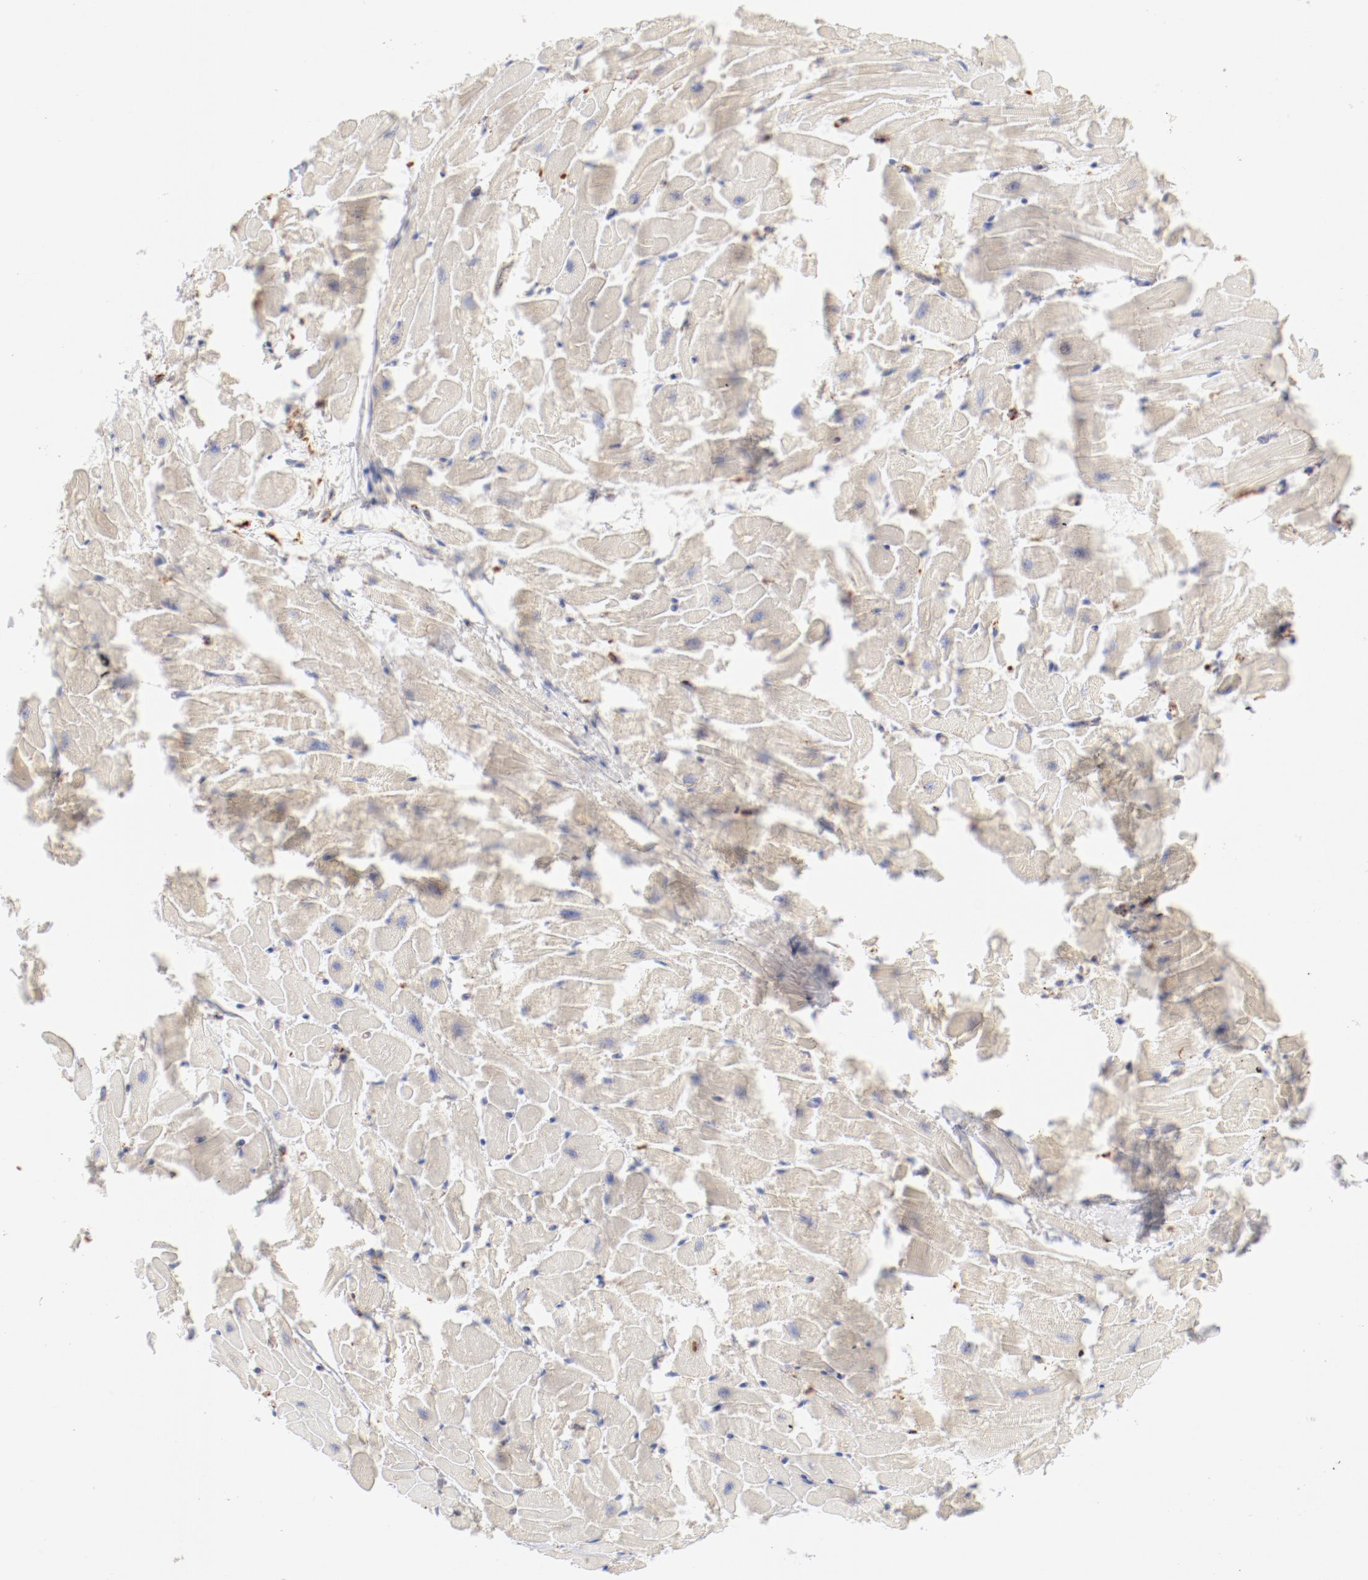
{"staining": {"intensity": "negative", "quantity": "none", "location": "none"}, "tissue": "heart muscle", "cell_type": "Cardiomyocytes", "image_type": "normal", "snomed": [{"axis": "morphology", "description": "Normal tissue, NOS"}, {"axis": "topography", "description": "Heart"}], "caption": "Photomicrograph shows no significant protein positivity in cardiomyocytes of benign heart muscle. (DAB (3,3'-diaminobenzidine) immunohistochemistry (IHC) with hematoxylin counter stain).", "gene": "CTSH", "patient": {"sex": "female", "age": 19}}